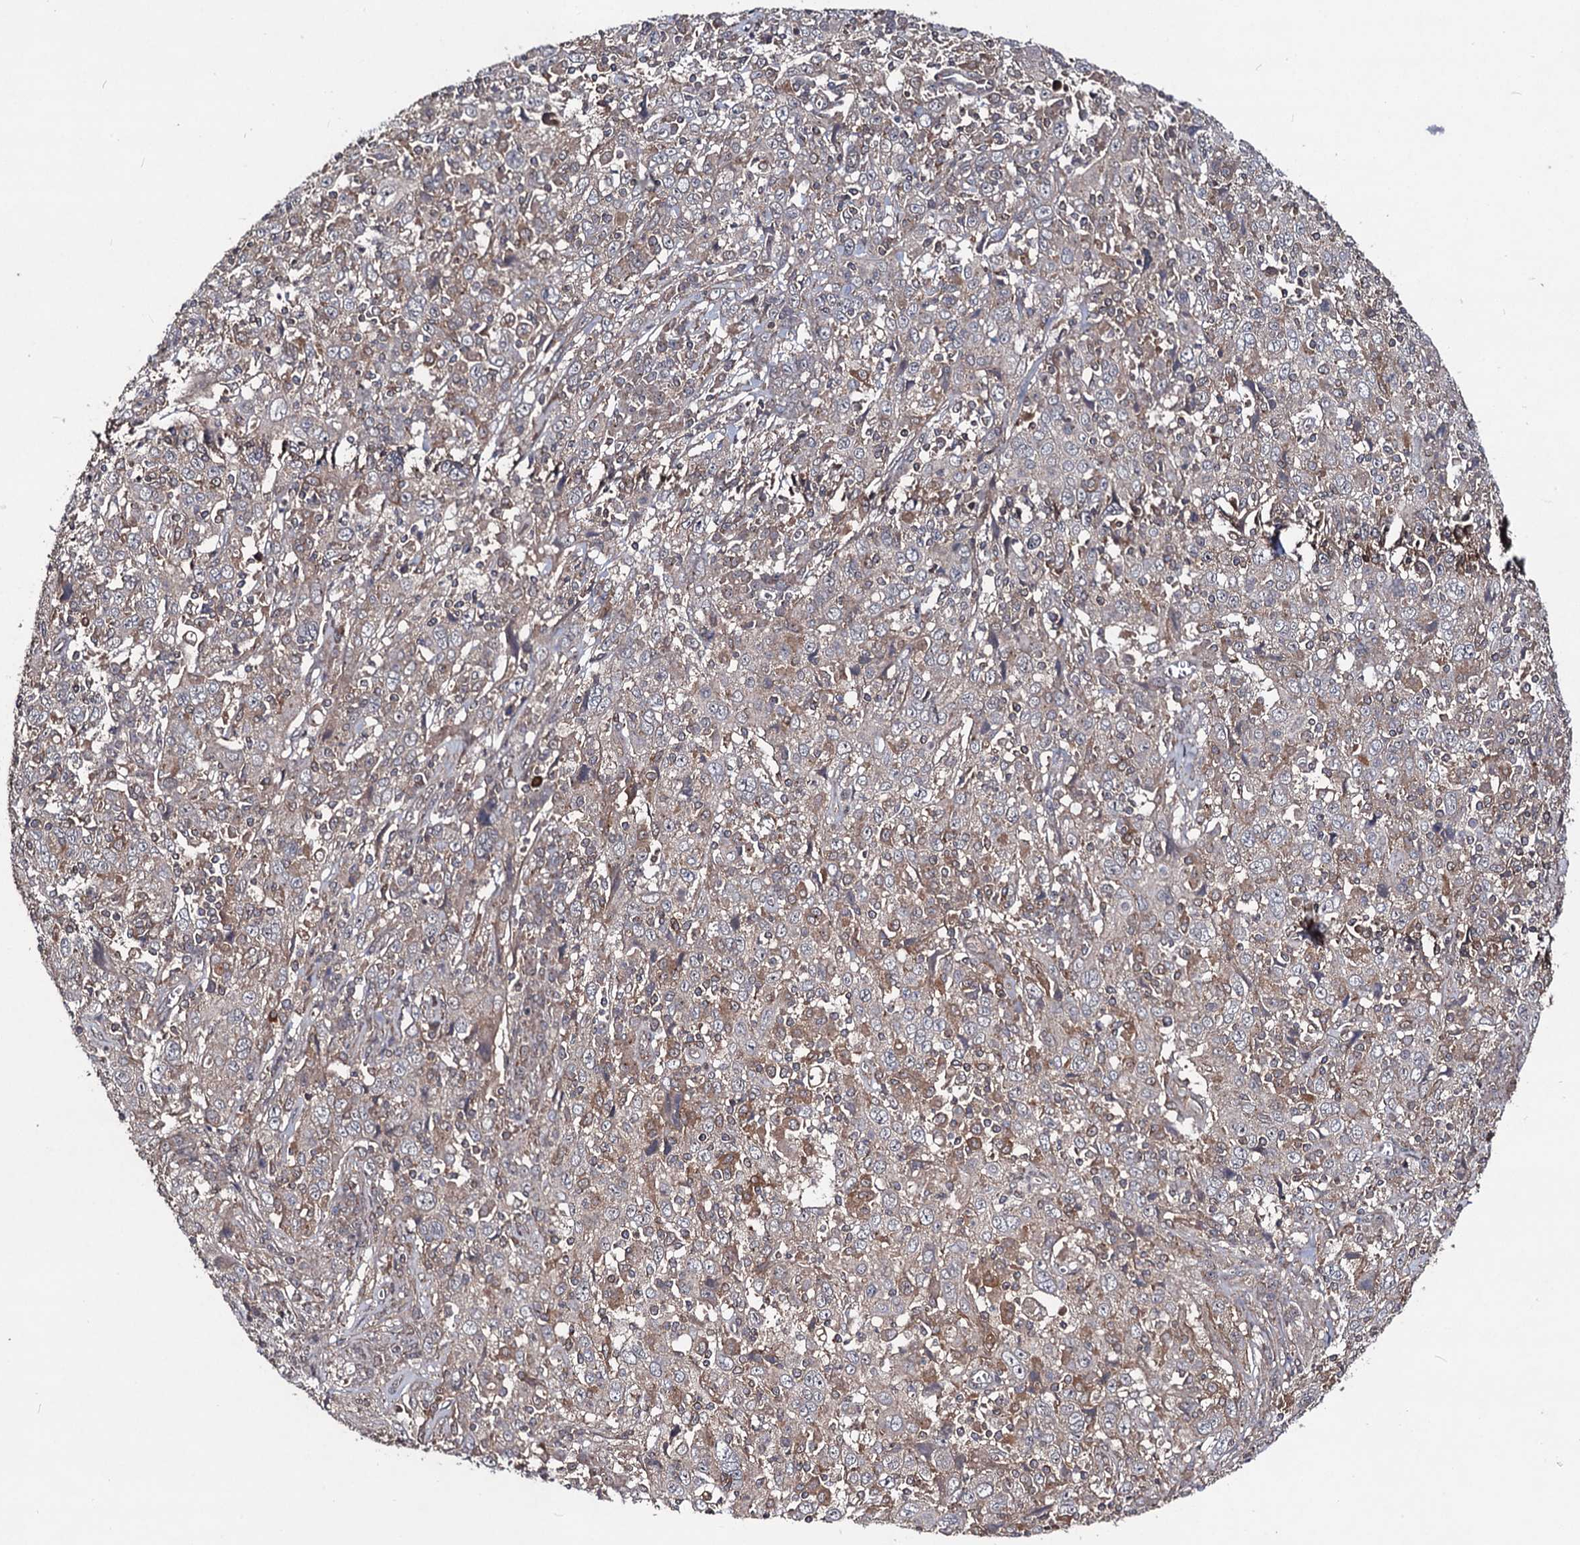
{"staining": {"intensity": "weak", "quantity": "25%-75%", "location": "cytoplasmic/membranous"}, "tissue": "cervical cancer", "cell_type": "Tumor cells", "image_type": "cancer", "snomed": [{"axis": "morphology", "description": "Squamous cell carcinoma, NOS"}, {"axis": "topography", "description": "Cervix"}], "caption": "DAB immunohistochemical staining of cervical cancer demonstrates weak cytoplasmic/membranous protein positivity in about 25%-75% of tumor cells. (DAB = brown stain, brightfield microscopy at high magnification).", "gene": "KXD1", "patient": {"sex": "female", "age": 46}}